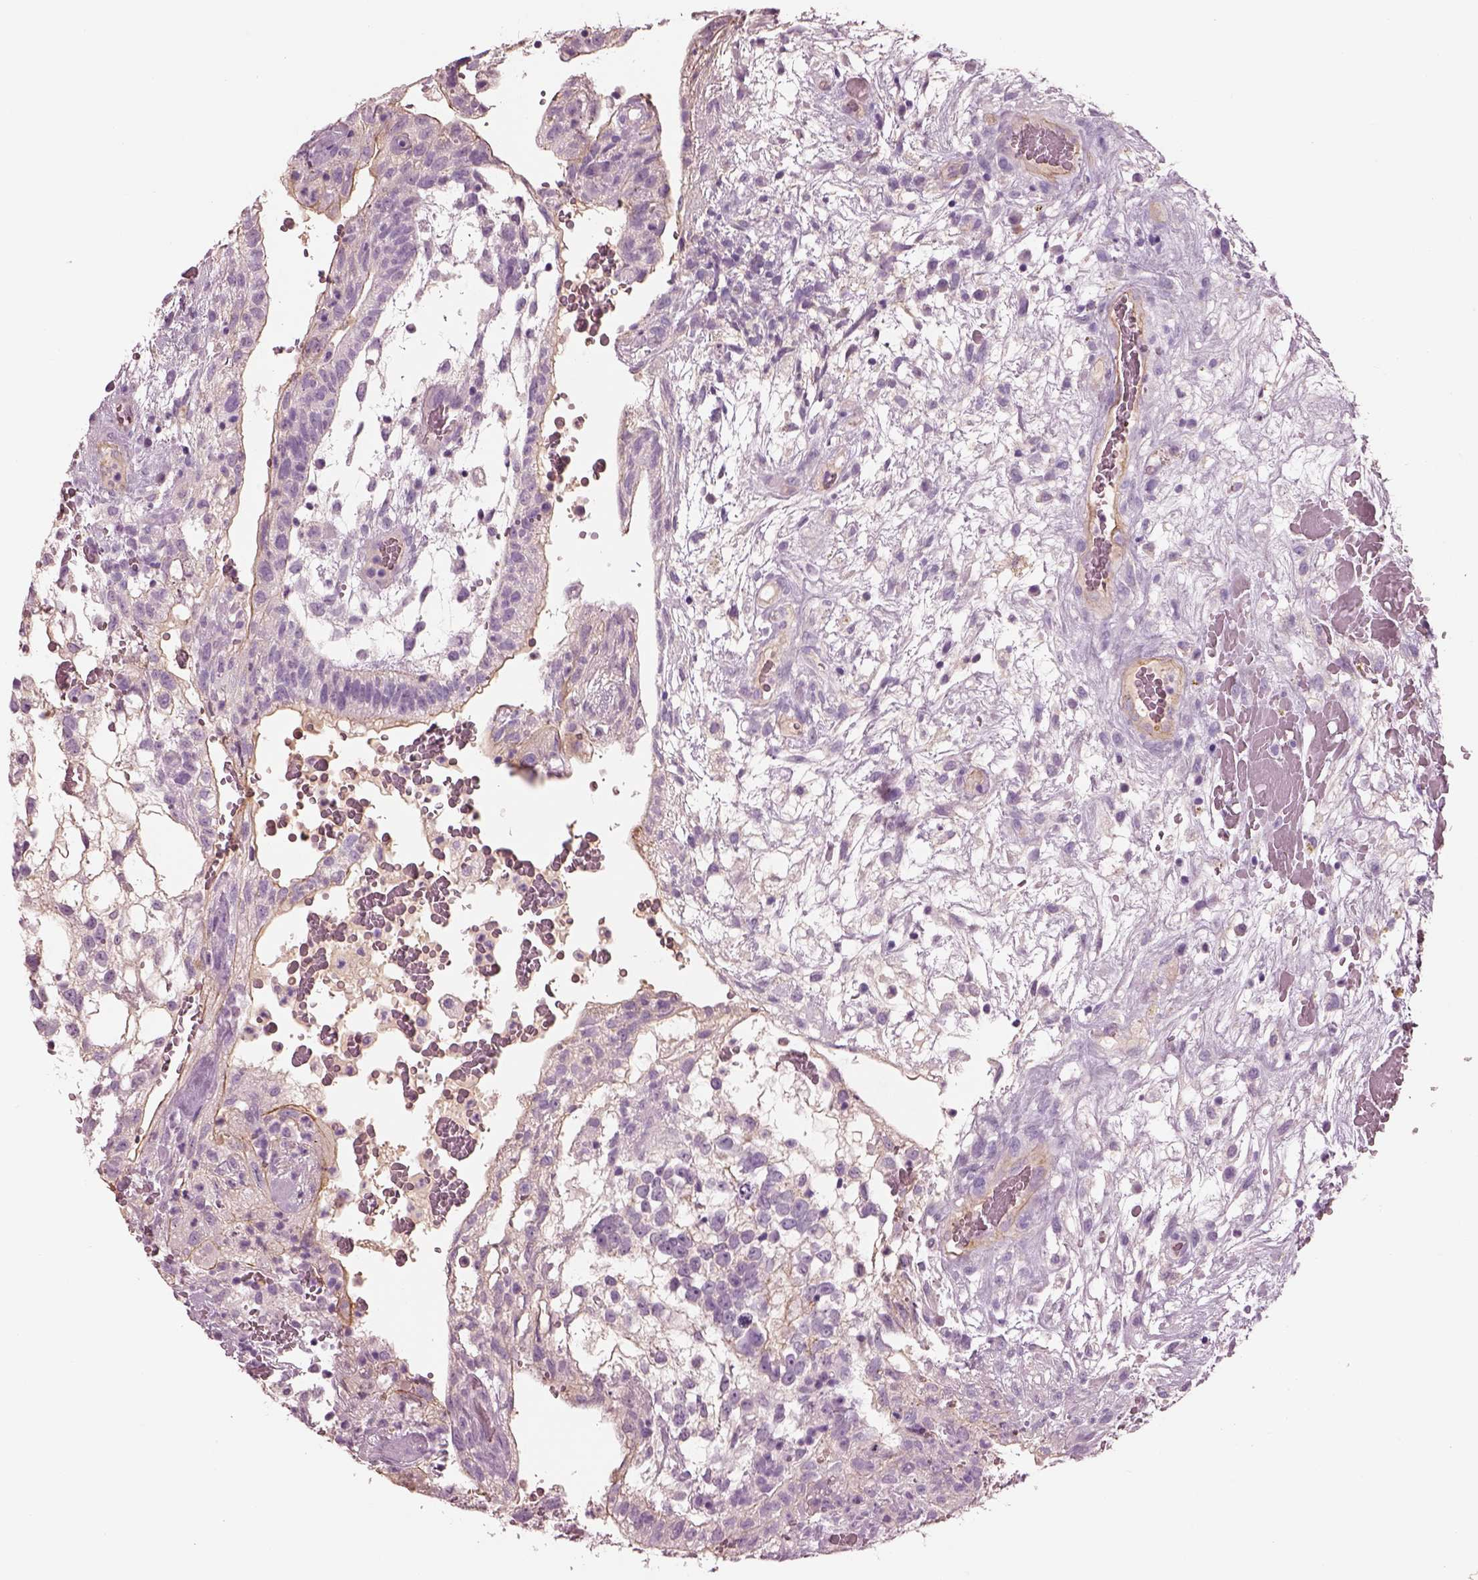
{"staining": {"intensity": "negative", "quantity": "none", "location": "none"}, "tissue": "testis cancer", "cell_type": "Tumor cells", "image_type": "cancer", "snomed": [{"axis": "morphology", "description": "Normal tissue, NOS"}, {"axis": "morphology", "description": "Carcinoma, Embryonal, NOS"}, {"axis": "topography", "description": "Testis"}], "caption": "Embryonal carcinoma (testis) stained for a protein using immunohistochemistry displays no staining tumor cells.", "gene": "IGLL1", "patient": {"sex": "male", "age": 32}}